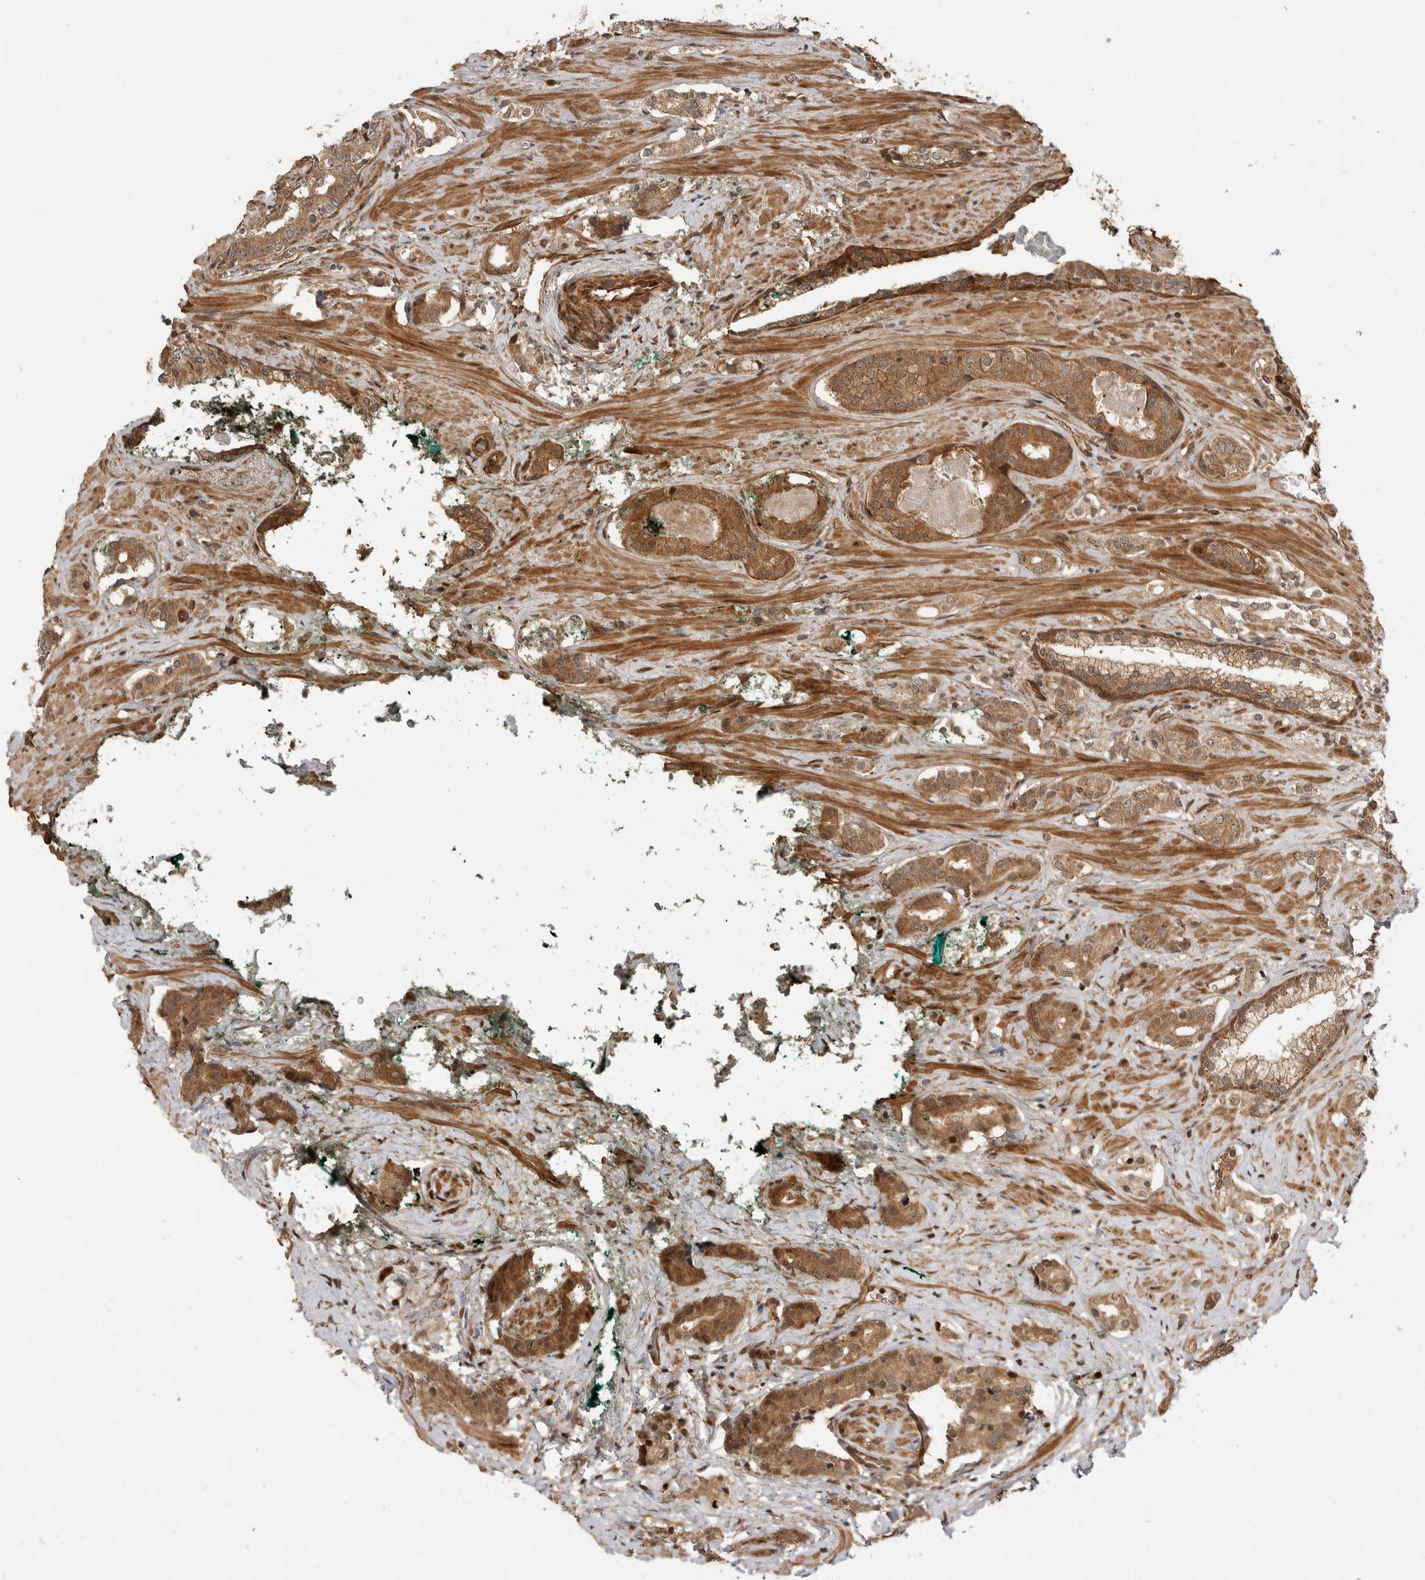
{"staining": {"intensity": "moderate", "quantity": ">75%", "location": "cytoplasmic/membranous"}, "tissue": "prostate cancer", "cell_type": "Tumor cells", "image_type": "cancer", "snomed": [{"axis": "morphology", "description": "Adenocarcinoma, High grade"}, {"axis": "topography", "description": "Prostate"}], "caption": "Moderate cytoplasmic/membranous expression is appreciated in approximately >75% of tumor cells in adenocarcinoma (high-grade) (prostate).", "gene": "ADPRS", "patient": {"sex": "male", "age": 71}}